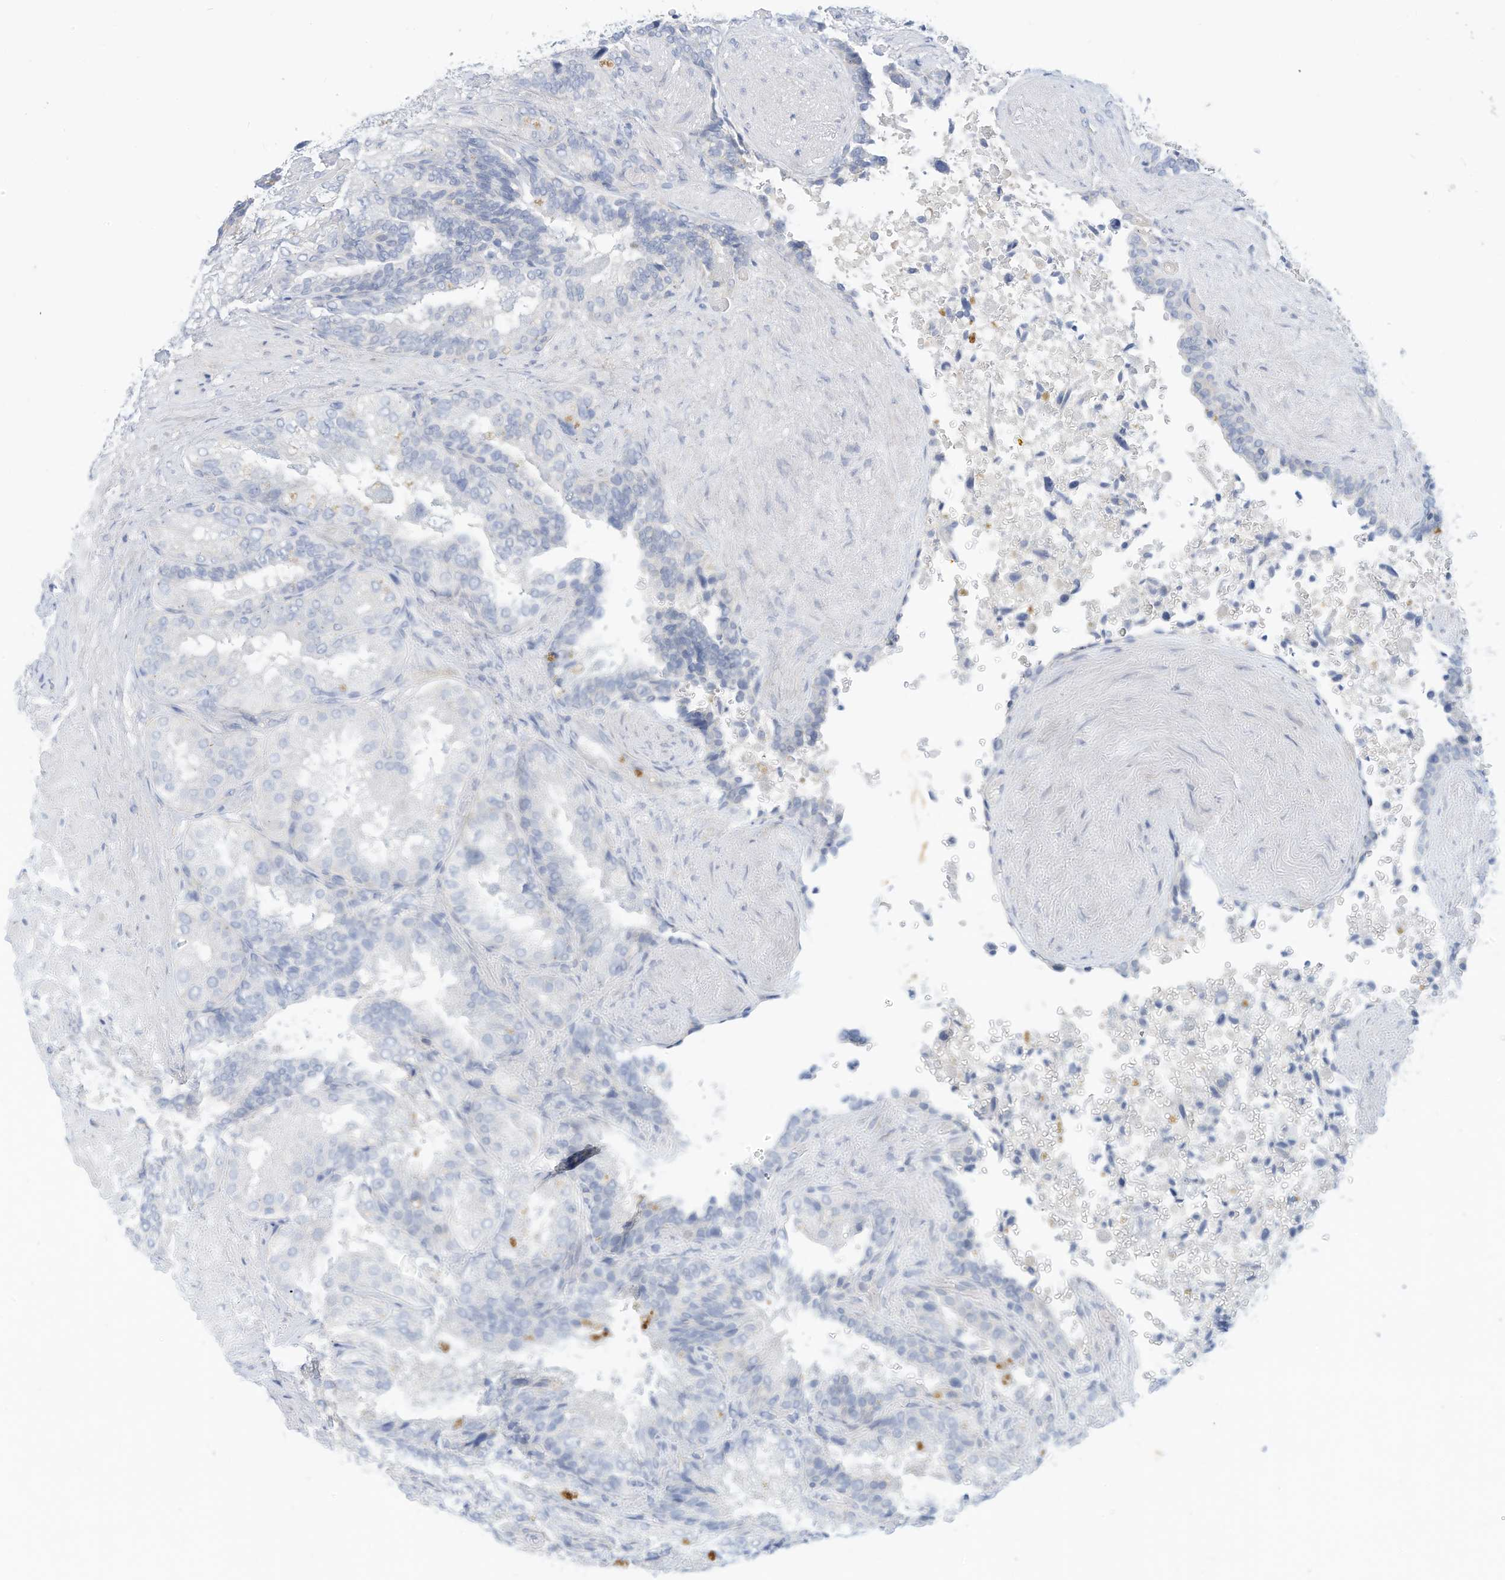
{"staining": {"intensity": "negative", "quantity": "none", "location": "none"}, "tissue": "seminal vesicle", "cell_type": "Glandular cells", "image_type": "normal", "snomed": [{"axis": "morphology", "description": "Normal tissue, NOS"}, {"axis": "topography", "description": "Seminal veicle"}, {"axis": "topography", "description": "Peripheral nerve tissue"}], "caption": "Image shows no protein expression in glandular cells of benign seminal vesicle. (DAB (3,3'-diaminobenzidine) IHC with hematoxylin counter stain).", "gene": "SPOCD1", "patient": {"sex": "male", "age": 63}}